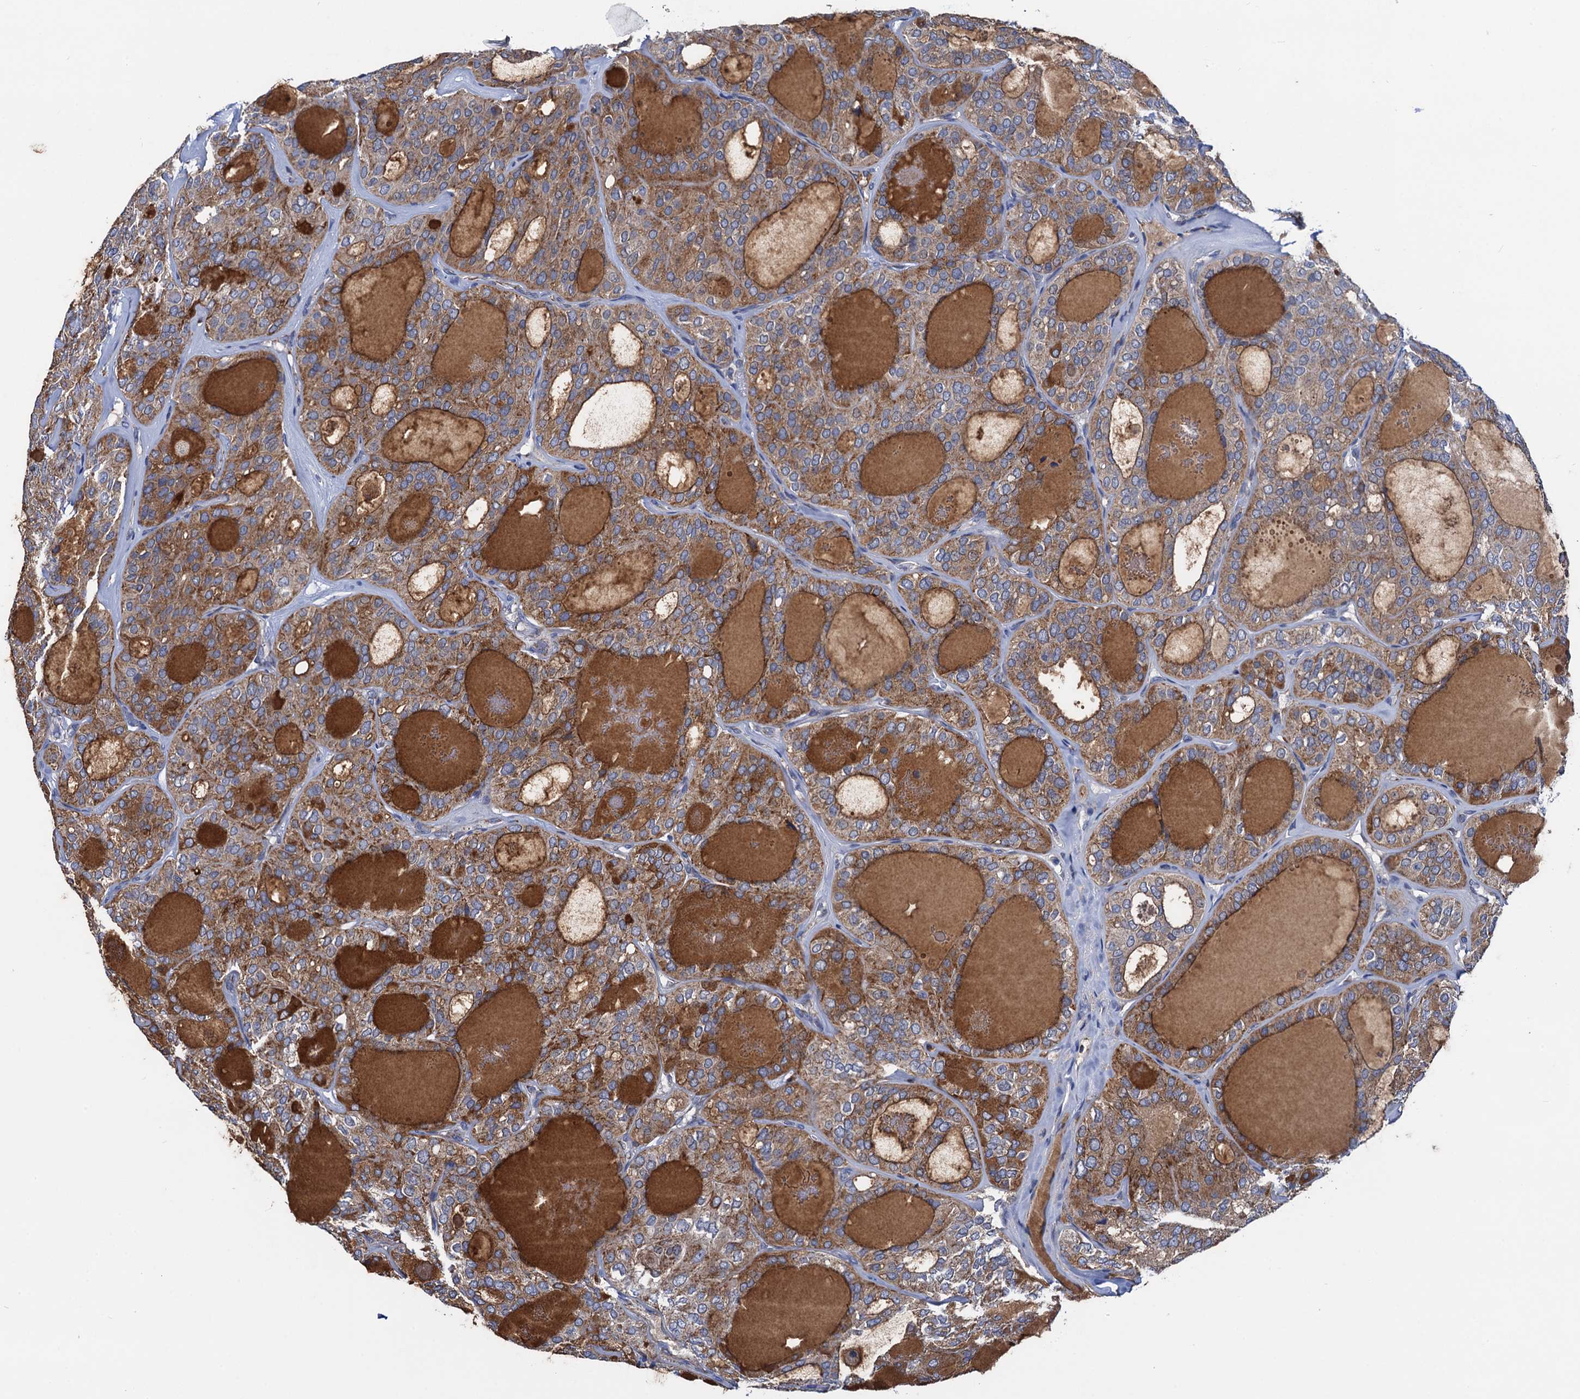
{"staining": {"intensity": "weak", "quantity": "25%-75%", "location": "cytoplasmic/membranous"}, "tissue": "thyroid cancer", "cell_type": "Tumor cells", "image_type": "cancer", "snomed": [{"axis": "morphology", "description": "Follicular adenoma carcinoma, NOS"}, {"axis": "topography", "description": "Thyroid gland"}], "caption": "Brown immunohistochemical staining in thyroid cancer reveals weak cytoplasmic/membranous staining in about 25%-75% of tumor cells.", "gene": "PTCD3", "patient": {"sex": "male", "age": 75}}